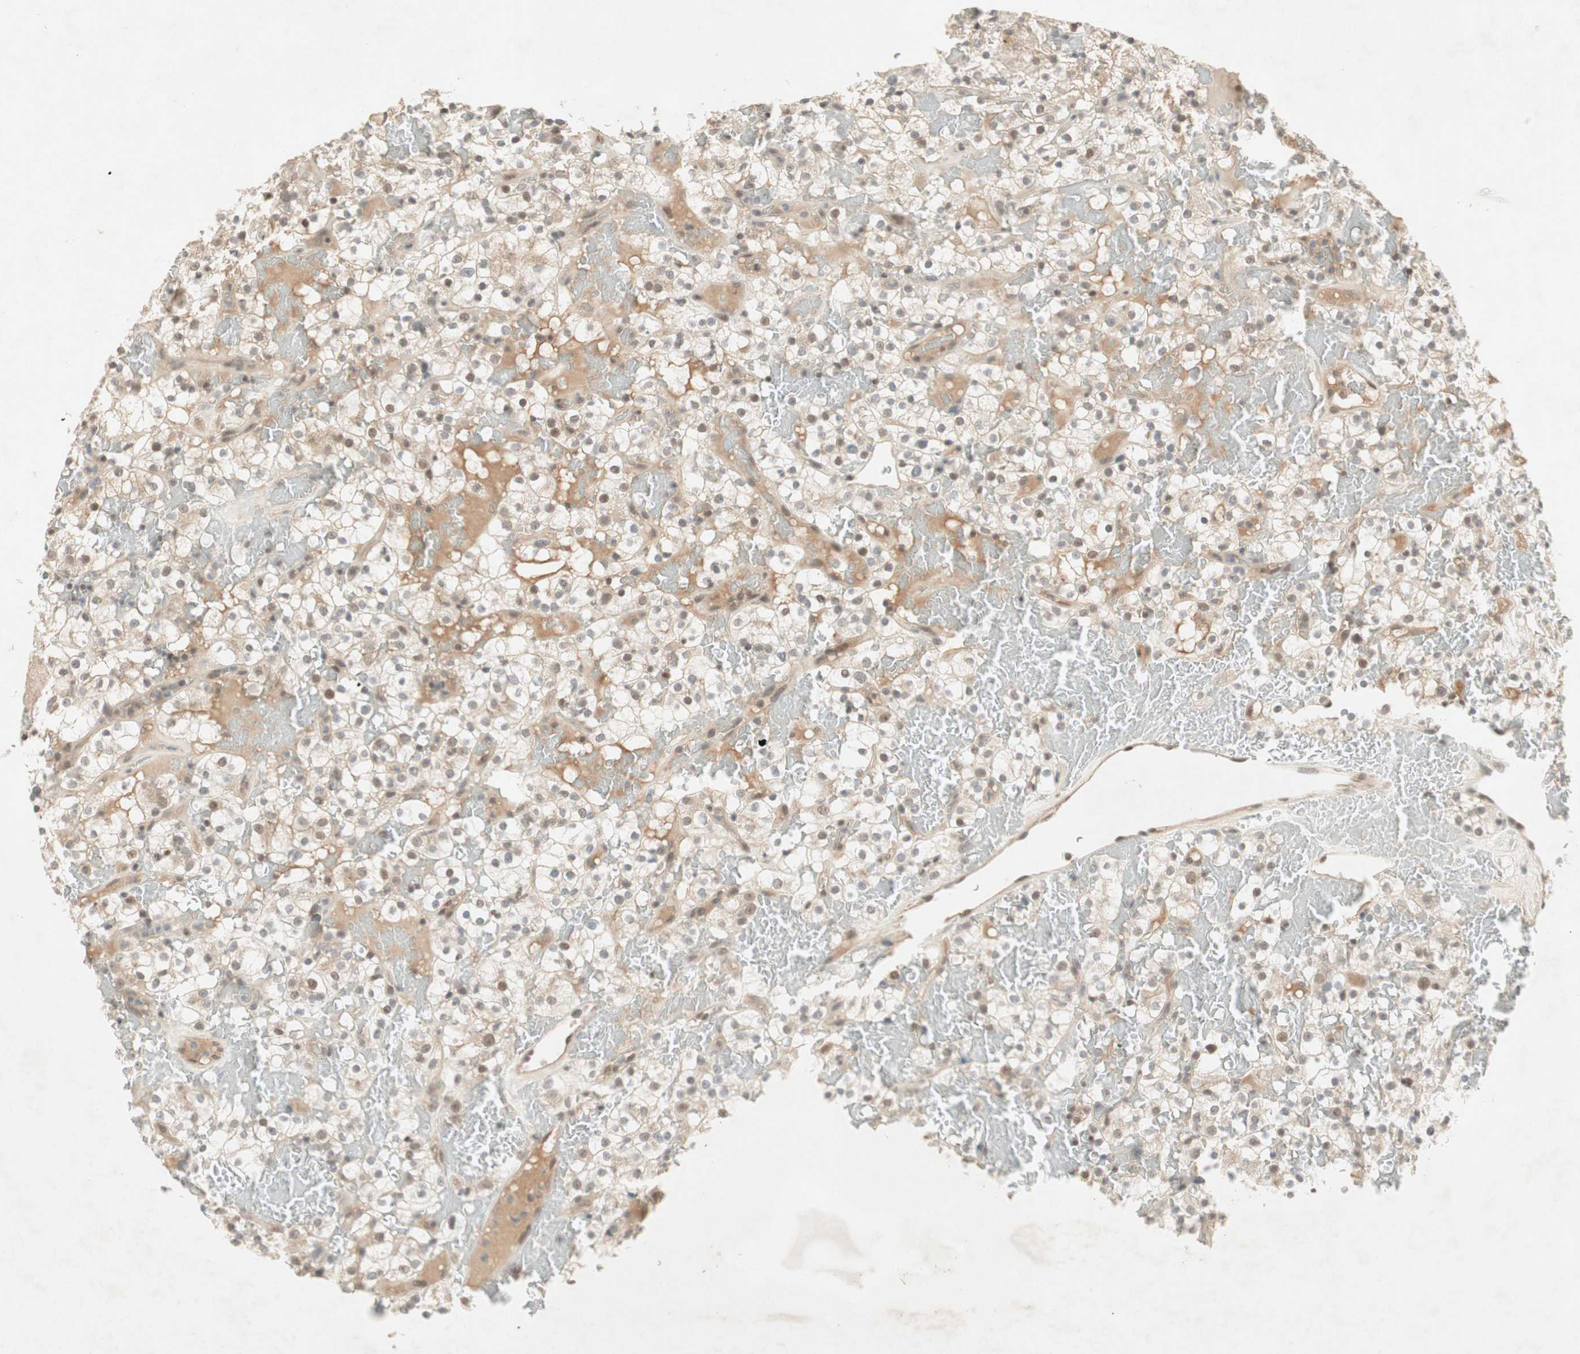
{"staining": {"intensity": "weak", "quantity": "<25%", "location": "nuclear"}, "tissue": "renal cancer", "cell_type": "Tumor cells", "image_type": "cancer", "snomed": [{"axis": "morphology", "description": "Normal tissue, NOS"}, {"axis": "morphology", "description": "Adenocarcinoma, NOS"}, {"axis": "topography", "description": "Kidney"}], "caption": "Tumor cells show no significant protein expression in renal cancer (adenocarcinoma). The staining is performed using DAB brown chromogen with nuclei counter-stained in using hematoxylin.", "gene": "RNGTT", "patient": {"sex": "female", "age": 72}}